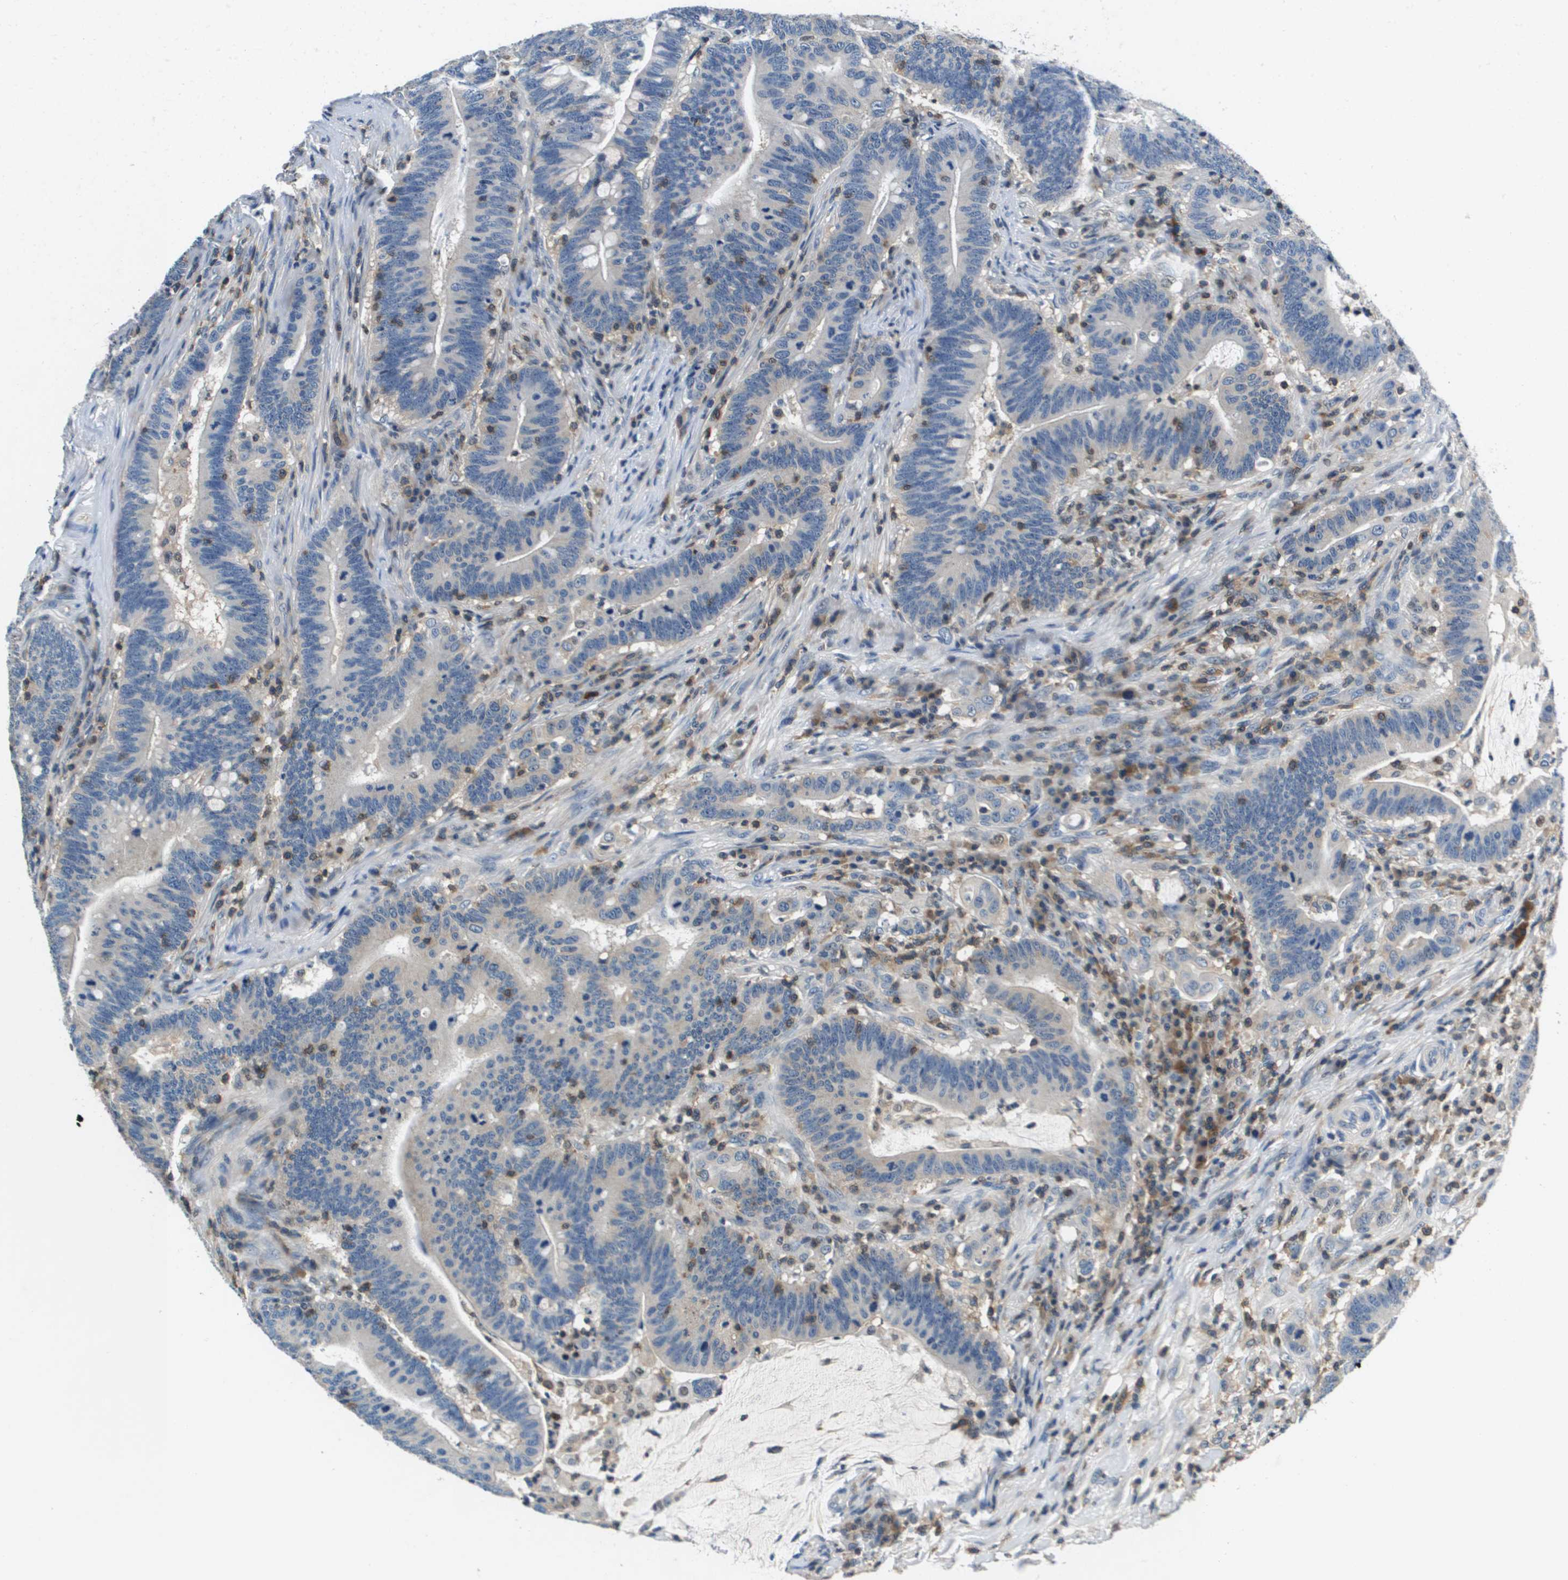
{"staining": {"intensity": "negative", "quantity": "none", "location": "none"}, "tissue": "colorectal cancer", "cell_type": "Tumor cells", "image_type": "cancer", "snomed": [{"axis": "morphology", "description": "Normal tissue, NOS"}, {"axis": "morphology", "description": "Adenocarcinoma, NOS"}, {"axis": "topography", "description": "Colon"}], "caption": "IHC of human colorectal adenocarcinoma shows no expression in tumor cells. (DAB (3,3'-diaminobenzidine) IHC visualized using brightfield microscopy, high magnification).", "gene": "KCNQ5", "patient": {"sex": "female", "age": 66}}